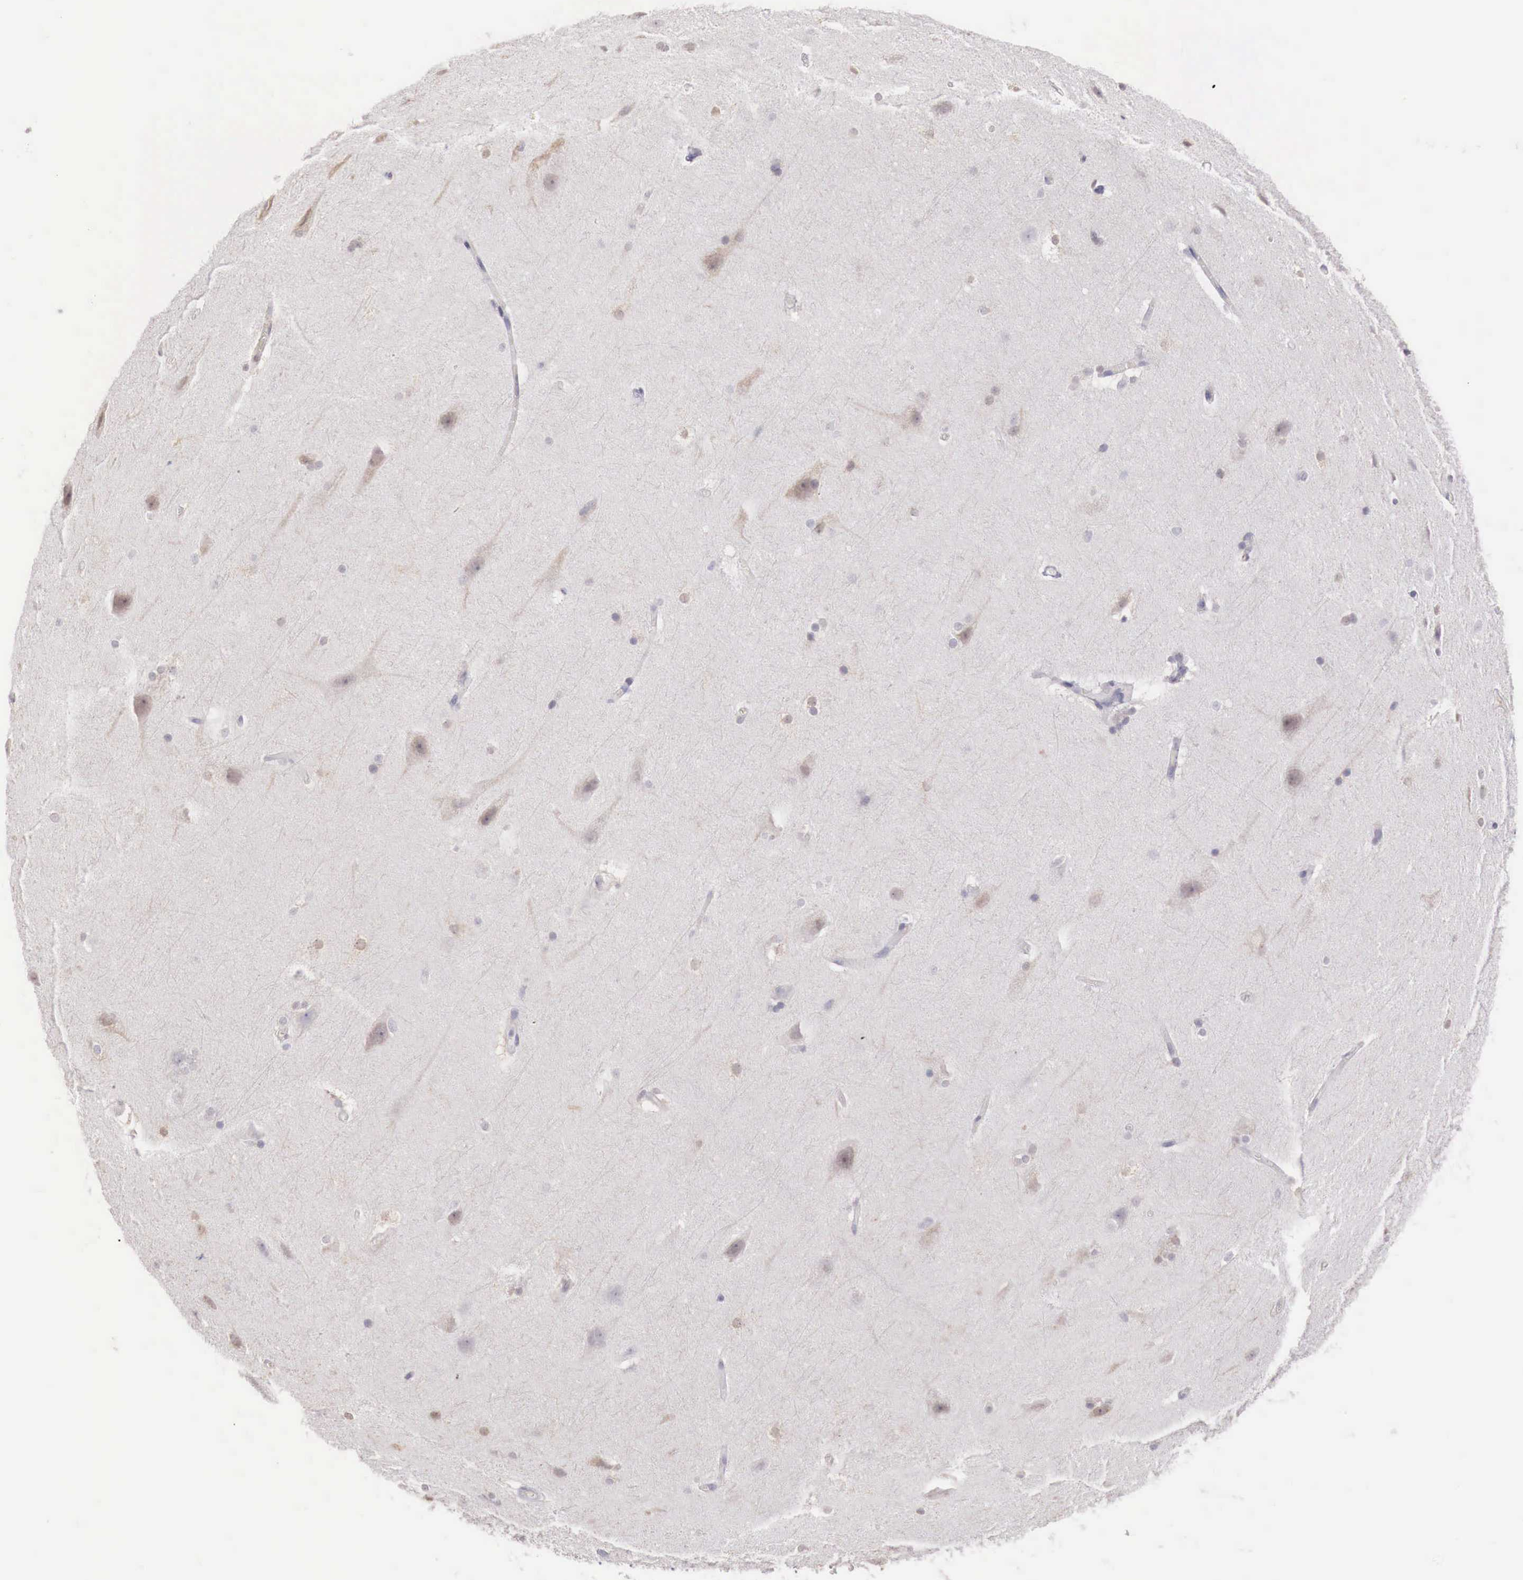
{"staining": {"intensity": "moderate", "quantity": "<25%", "location": "cytoplasmic/membranous"}, "tissue": "cerebral cortex", "cell_type": "Endothelial cells", "image_type": "normal", "snomed": [{"axis": "morphology", "description": "Normal tissue, NOS"}, {"axis": "topography", "description": "Cerebral cortex"}, {"axis": "topography", "description": "Hippocampus"}], "caption": "A low amount of moderate cytoplasmic/membranous staining is present in approximately <25% of endothelial cells in normal cerebral cortex. Ihc stains the protein of interest in brown and the nuclei are stained blue.", "gene": "XPNPEP2", "patient": {"sex": "female", "age": 19}}